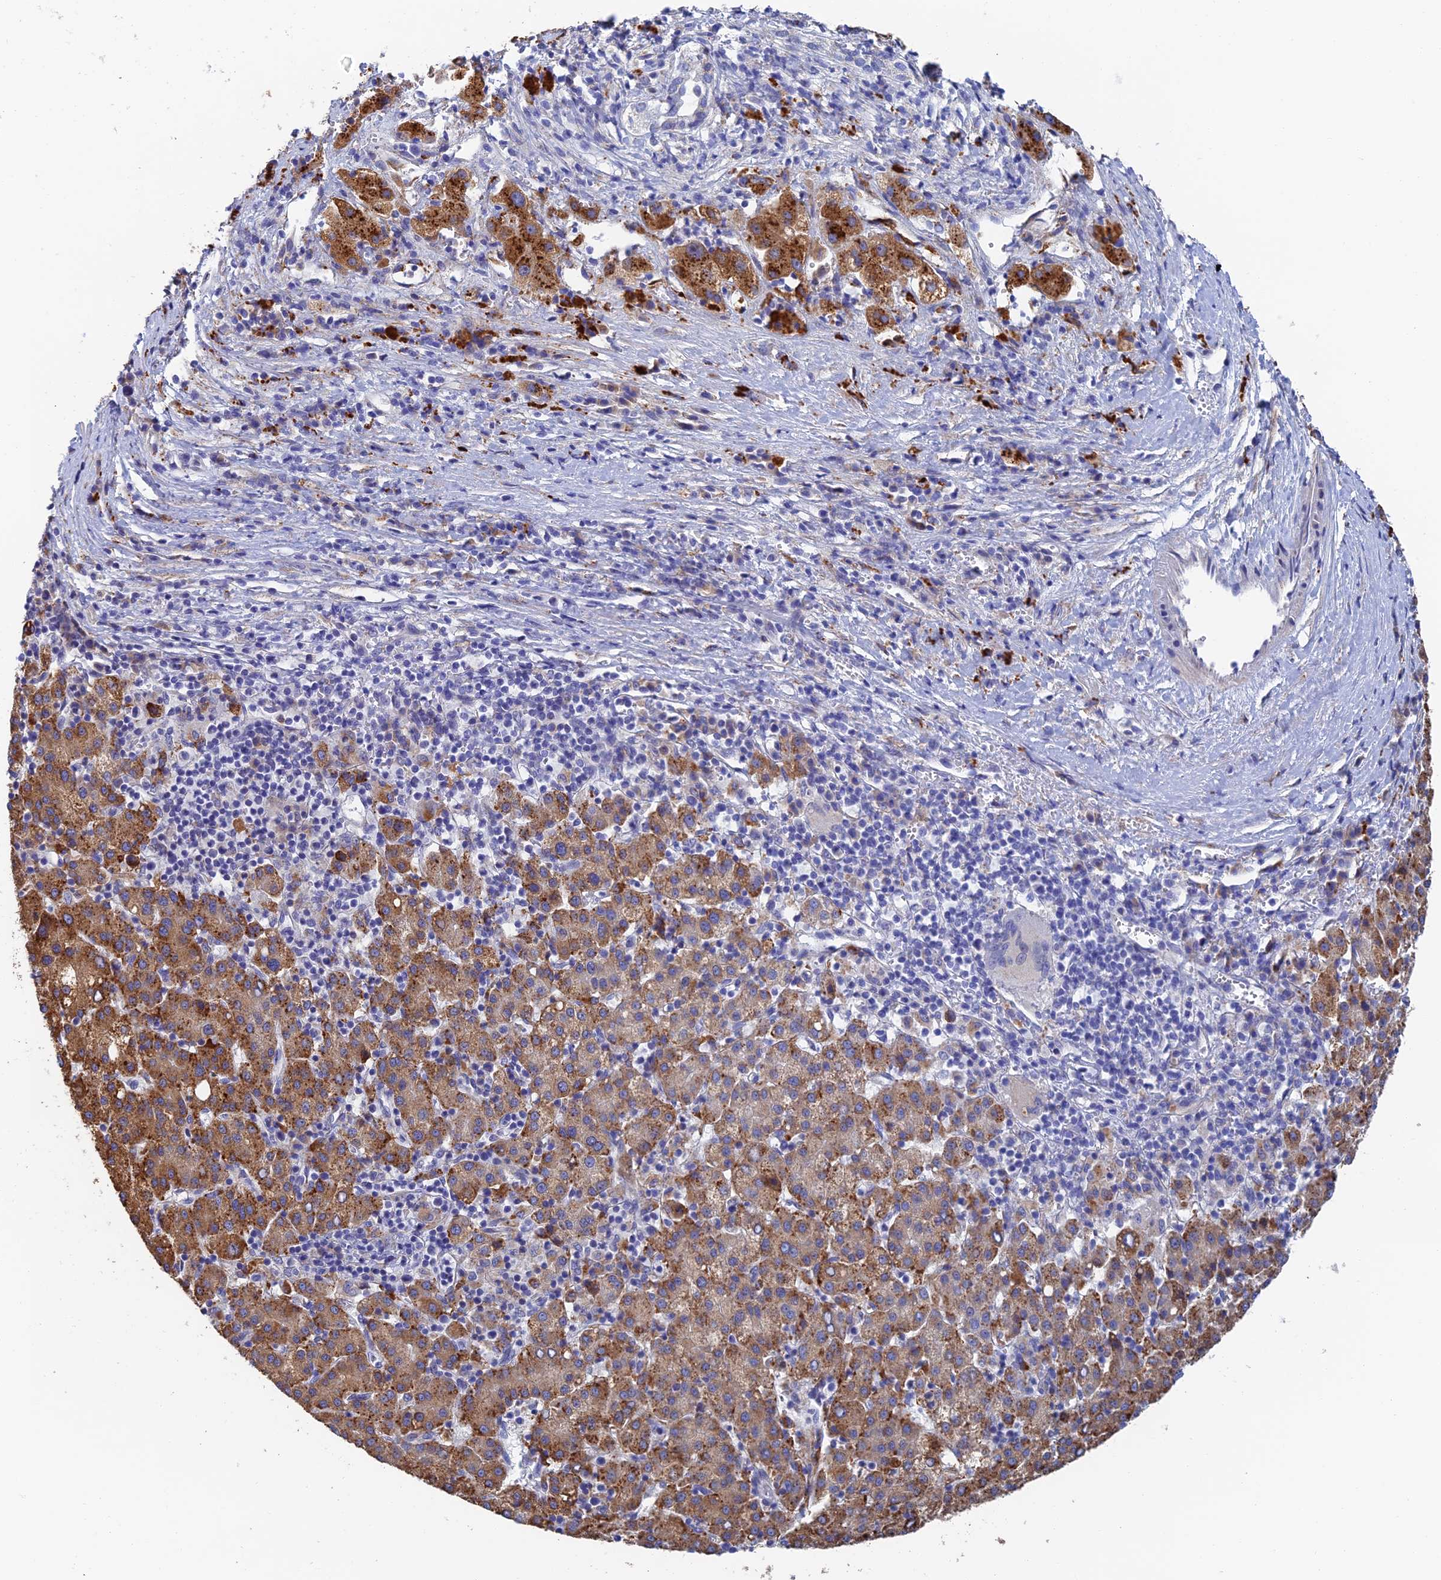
{"staining": {"intensity": "moderate", "quantity": ">75%", "location": "cytoplasmic/membranous"}, "tissue": "liver cancer", "cell_type": "Tumor cells", "image_type": "cancer", "snomed": [{"axis": "morphology", "description": "Carcinoma, Hepatocellular, NOS"}, {"axis": "topography", "description": "Liver"}], "caption": "This image reveals immunohistochemistry (IHC) staining of liver cancer, with medium moderate cytoplasmic/membranous expression in approximately >75% of tumor cells.", "gene": "RPGRIP1L", "patient": {"sex": "female", "age": 58}}